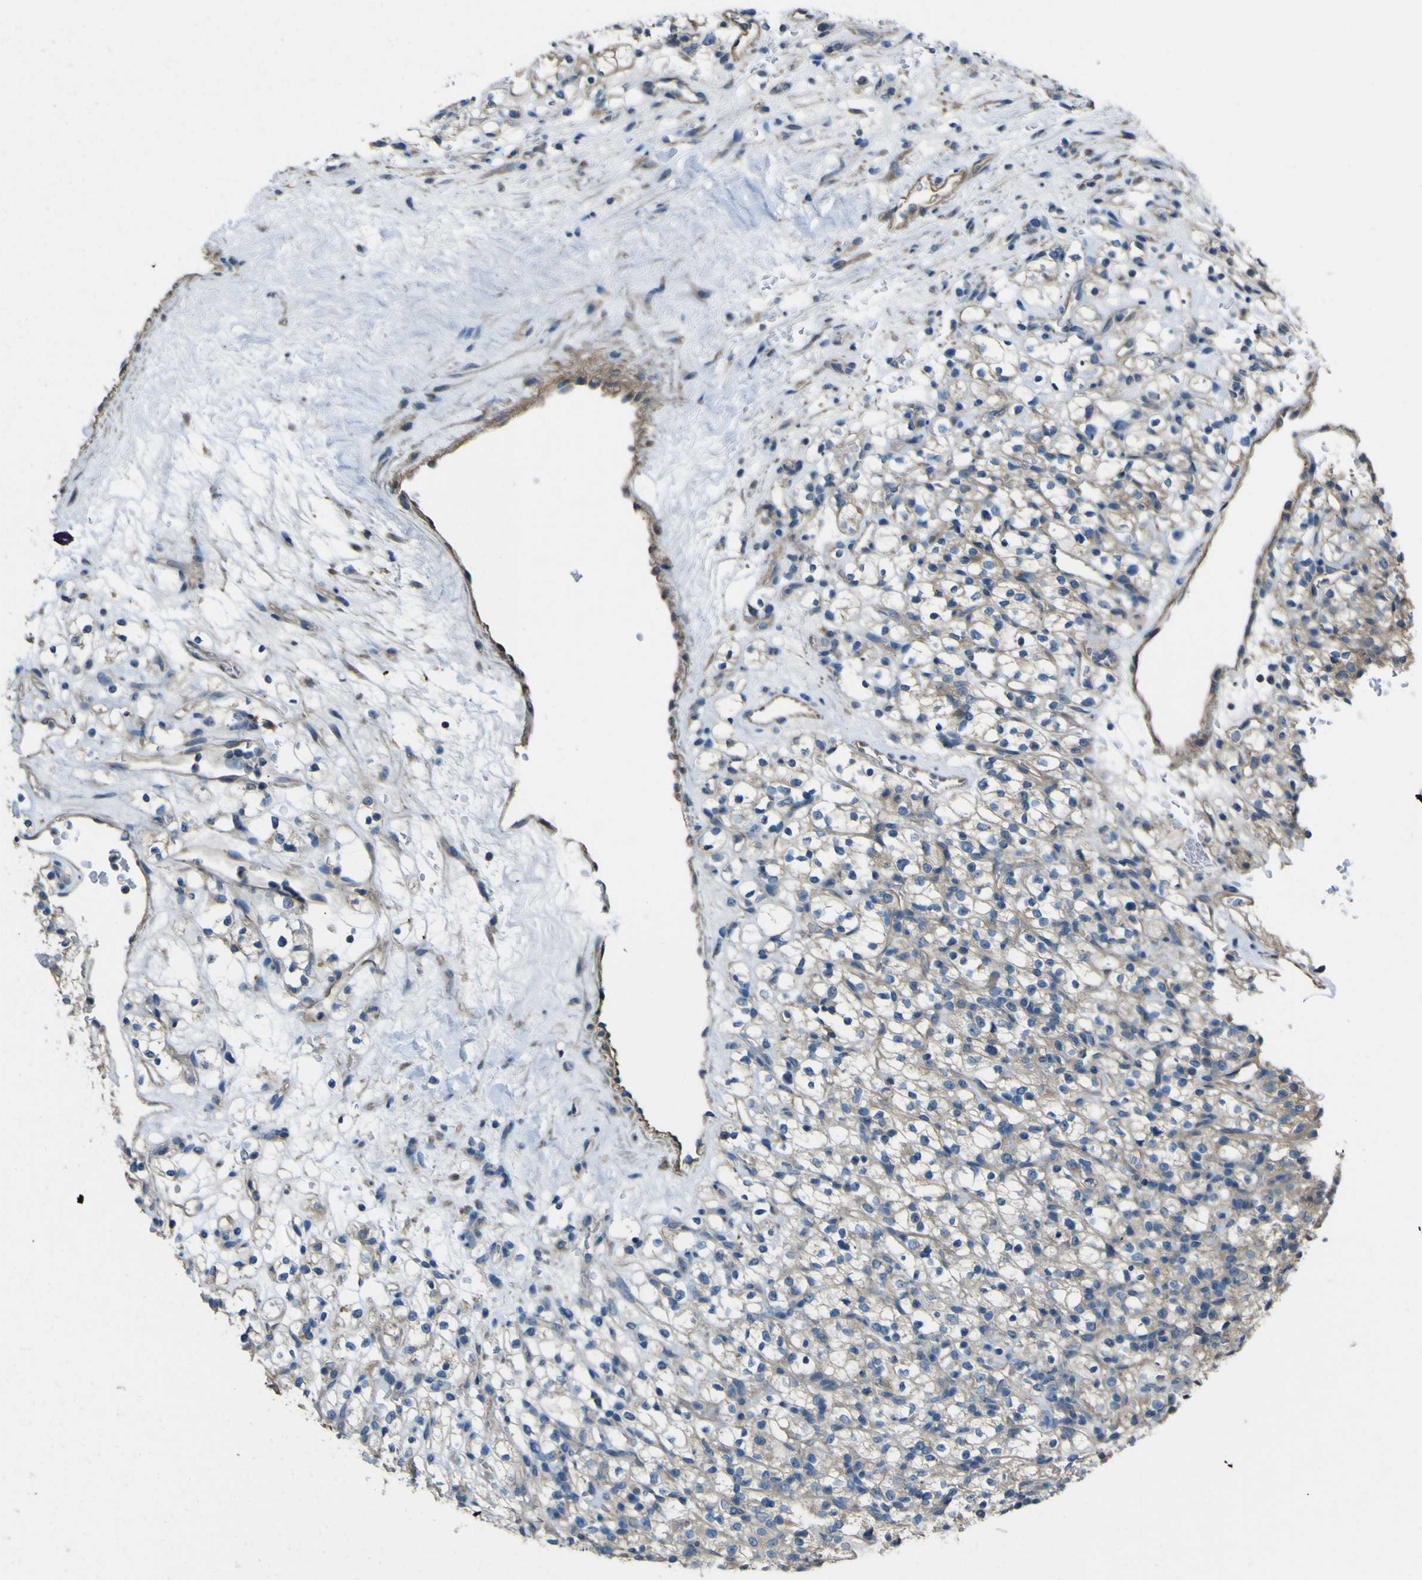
{"staining": {"intensity": "weak", "quantity": "25%-75%", "location": "cytoplasmic/membranous"}, "tissue": "renal cancer", "cell_type": "Tumor cells", "image_type": "cancer", "snomed": [{"axis": "morphology", "description": "Normal tissue, NOS"}, {"axis": "morphology", "description": "Adenocarcinoma, NOS"}, {"axis": "topography", "description": "Kidney"}], "caption": "IHC staining of renal cancer, which displays low levels of weak cytoplasmic/membranous staining in about 25%-75% of tumor cells indicating weak cytoplasmic/membranous protein expression. The staining was performed using DAB (brown) for protein detection and nuclei were counterstained in hematoxylin (blue).", "gene": "NAALADL2", "patient": {"sex": "female", "age": 72}}